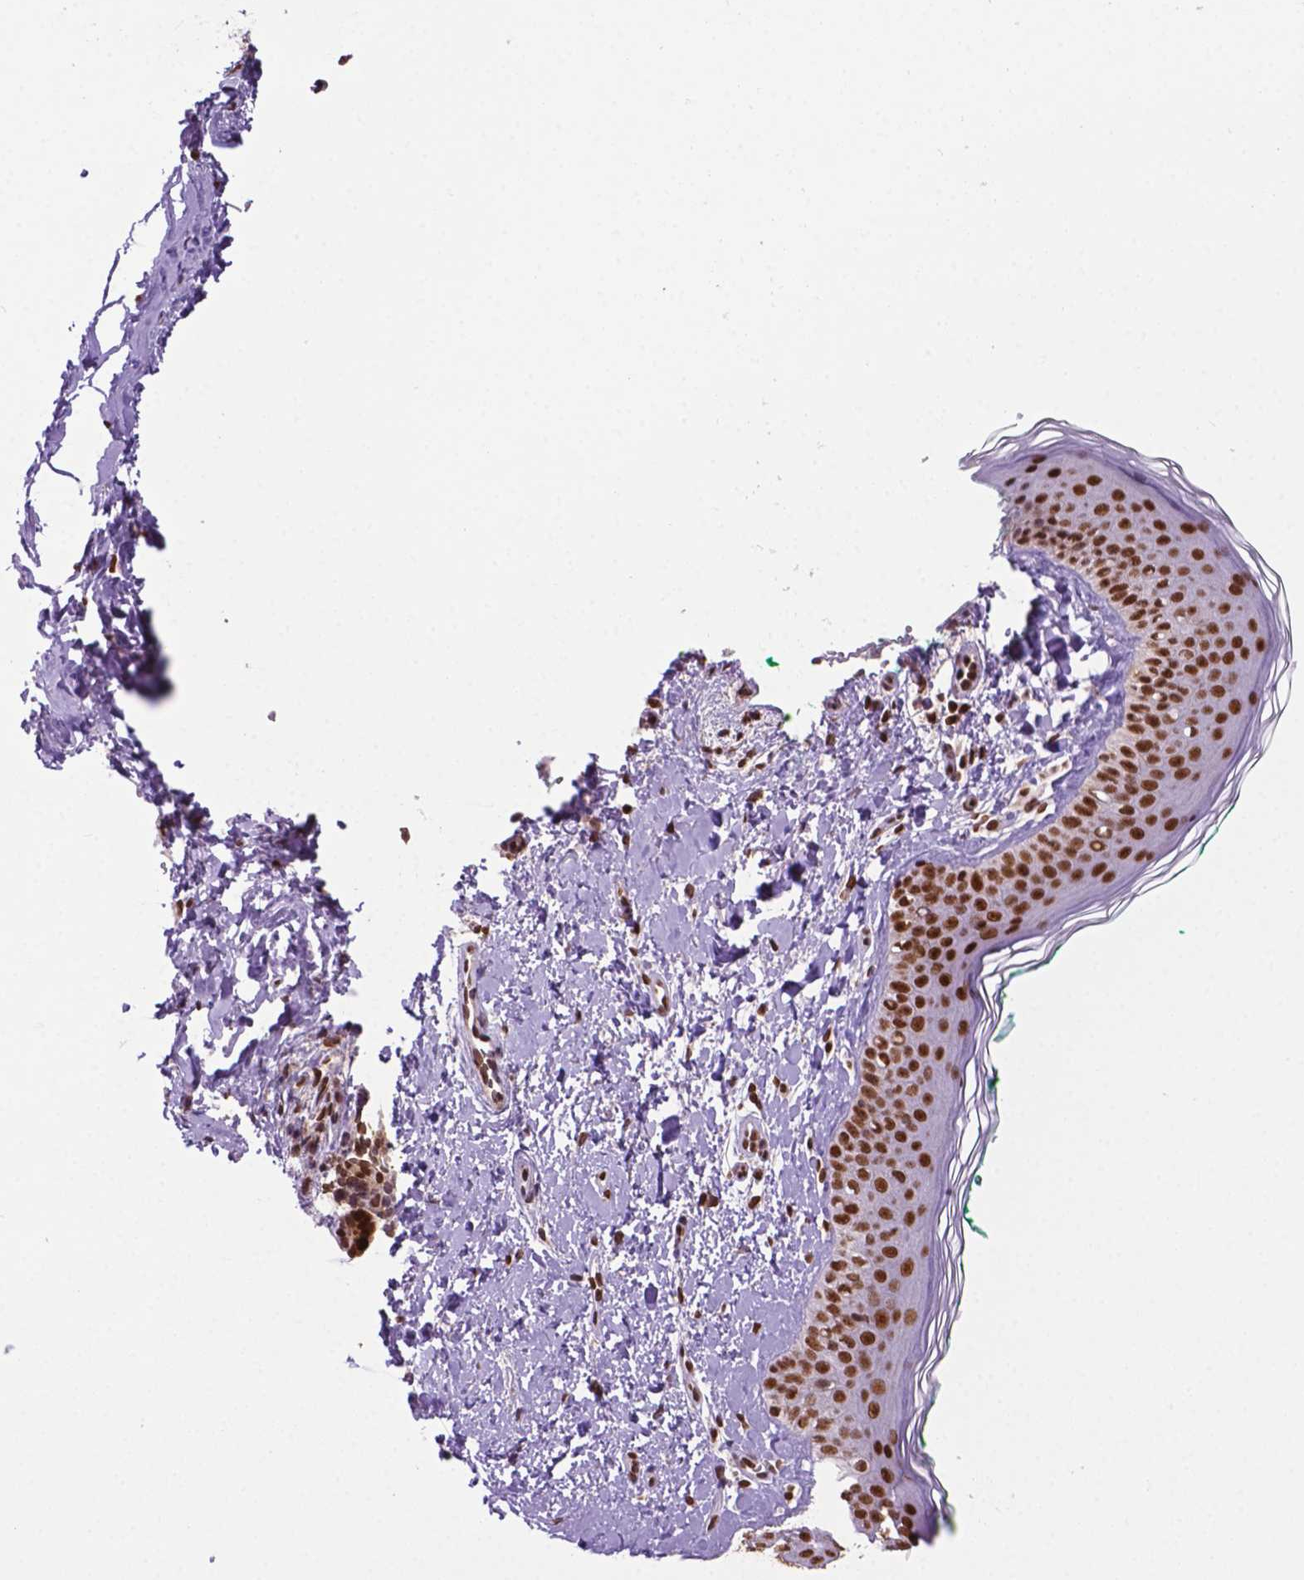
{"staining": {"intensity": "strong", "quantity": ">75%", "location": "nuclear"}, "tissue": "skin cancer", "cell_type": "Tumor cells", "image_type": "cancer", "snomed": [{"axis": "morphology", "description": "Basal cell carcinoma"}, {"axis": "topography", "description": "Skin"}], "caption": "Strong nuclear positivity is present in approximately >75% of tumor cells in skin cancer (basal cell carcinoma).", "gene": "MLH1", "patient": {"sex": "male", "age": 63}}